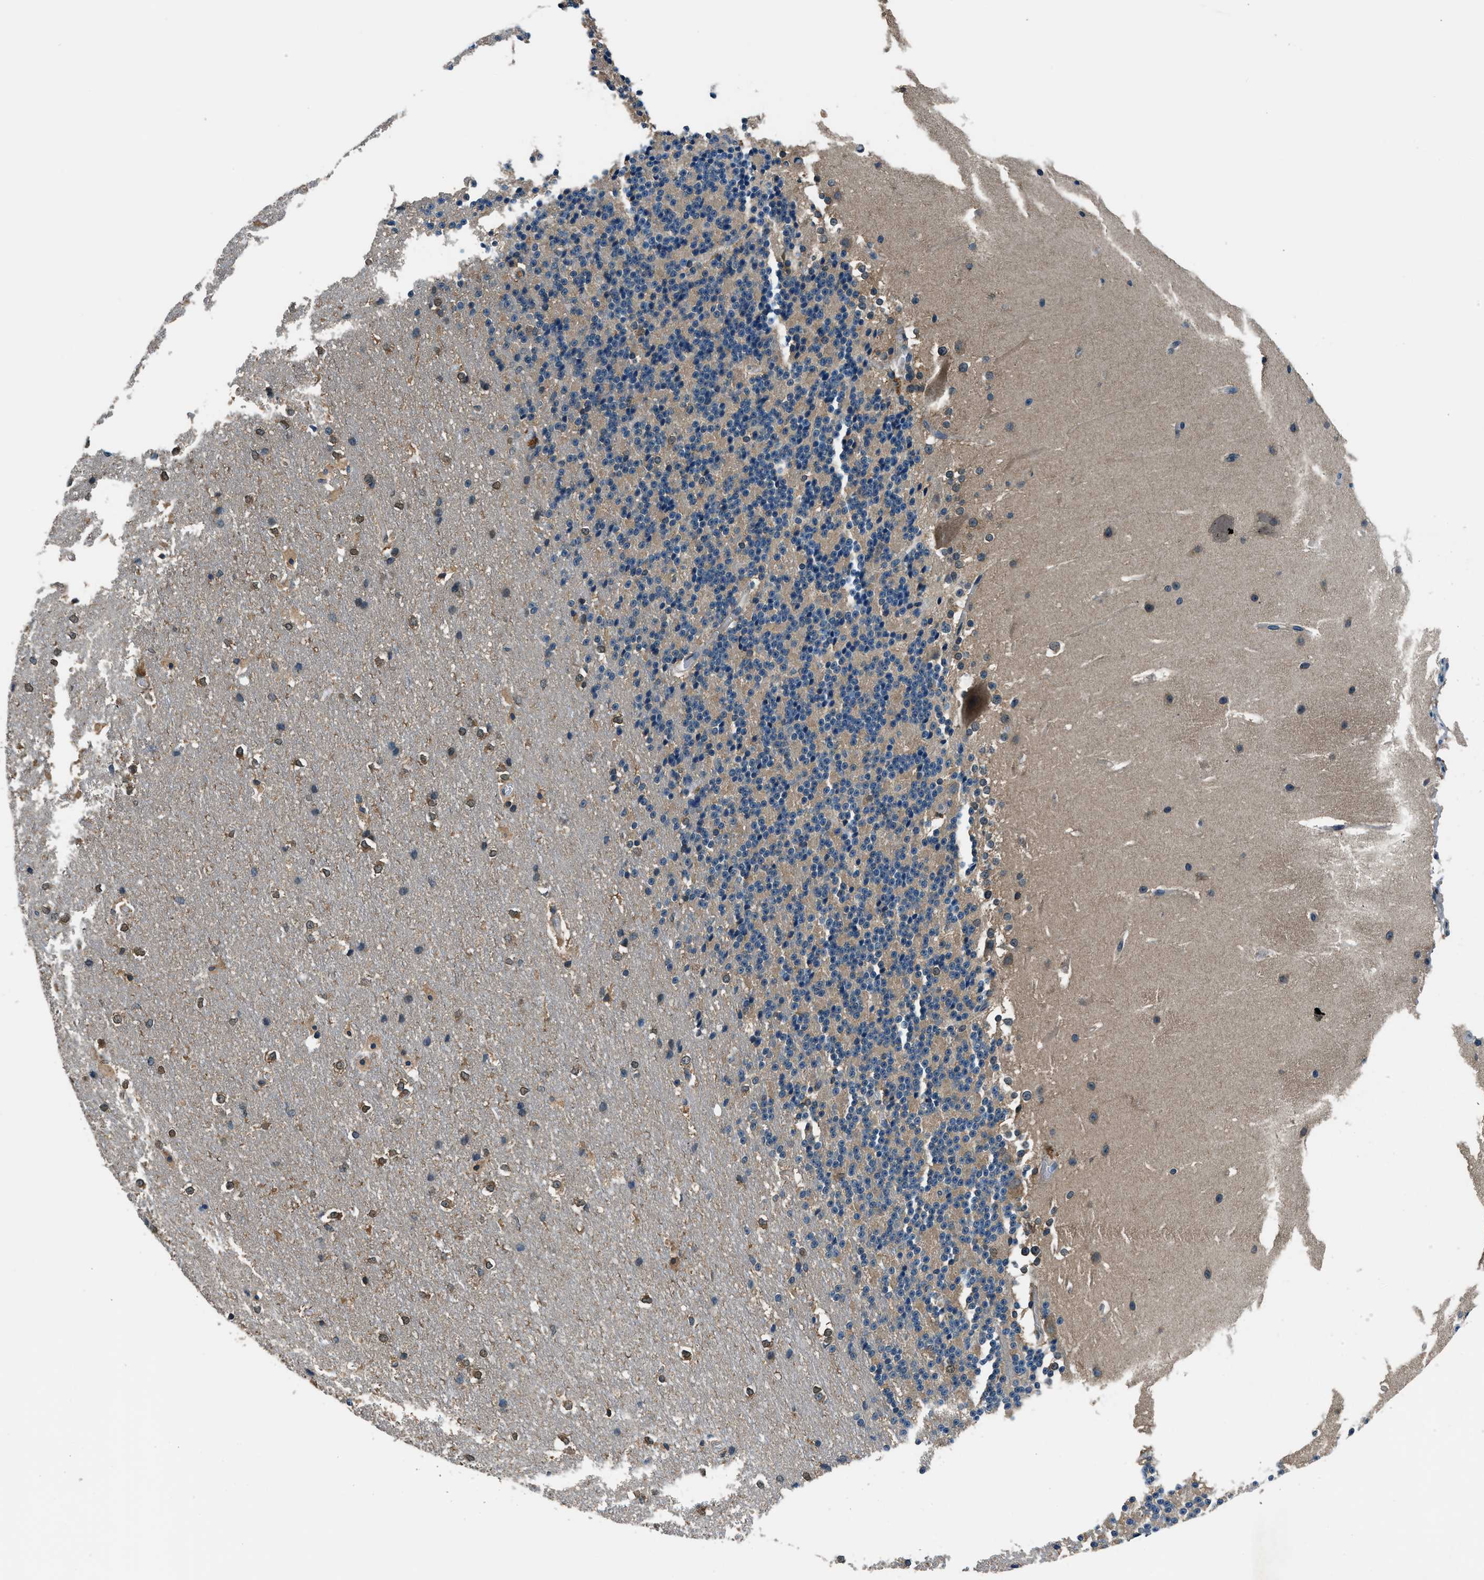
{"staining": {"intensity": "weak", "quantity": "<25%", "location": "cytoplasmic/membranous"}, "tissue": "cerebellum", "cell_type": "Cells in granular layer", "image_type": "normal", "snomed": [{"axis": "morphology", "description": "Normal tissue, NOS"}, {"axis": "topography", "description": "Cerebellum"}], "caption": "Cerebellum stained for a protein using immunohistochemistry (IHC) displays no staining cells in granular layer.", "gene": "ARFGAP2", "patient": {"sex": "female", "age": 19}}